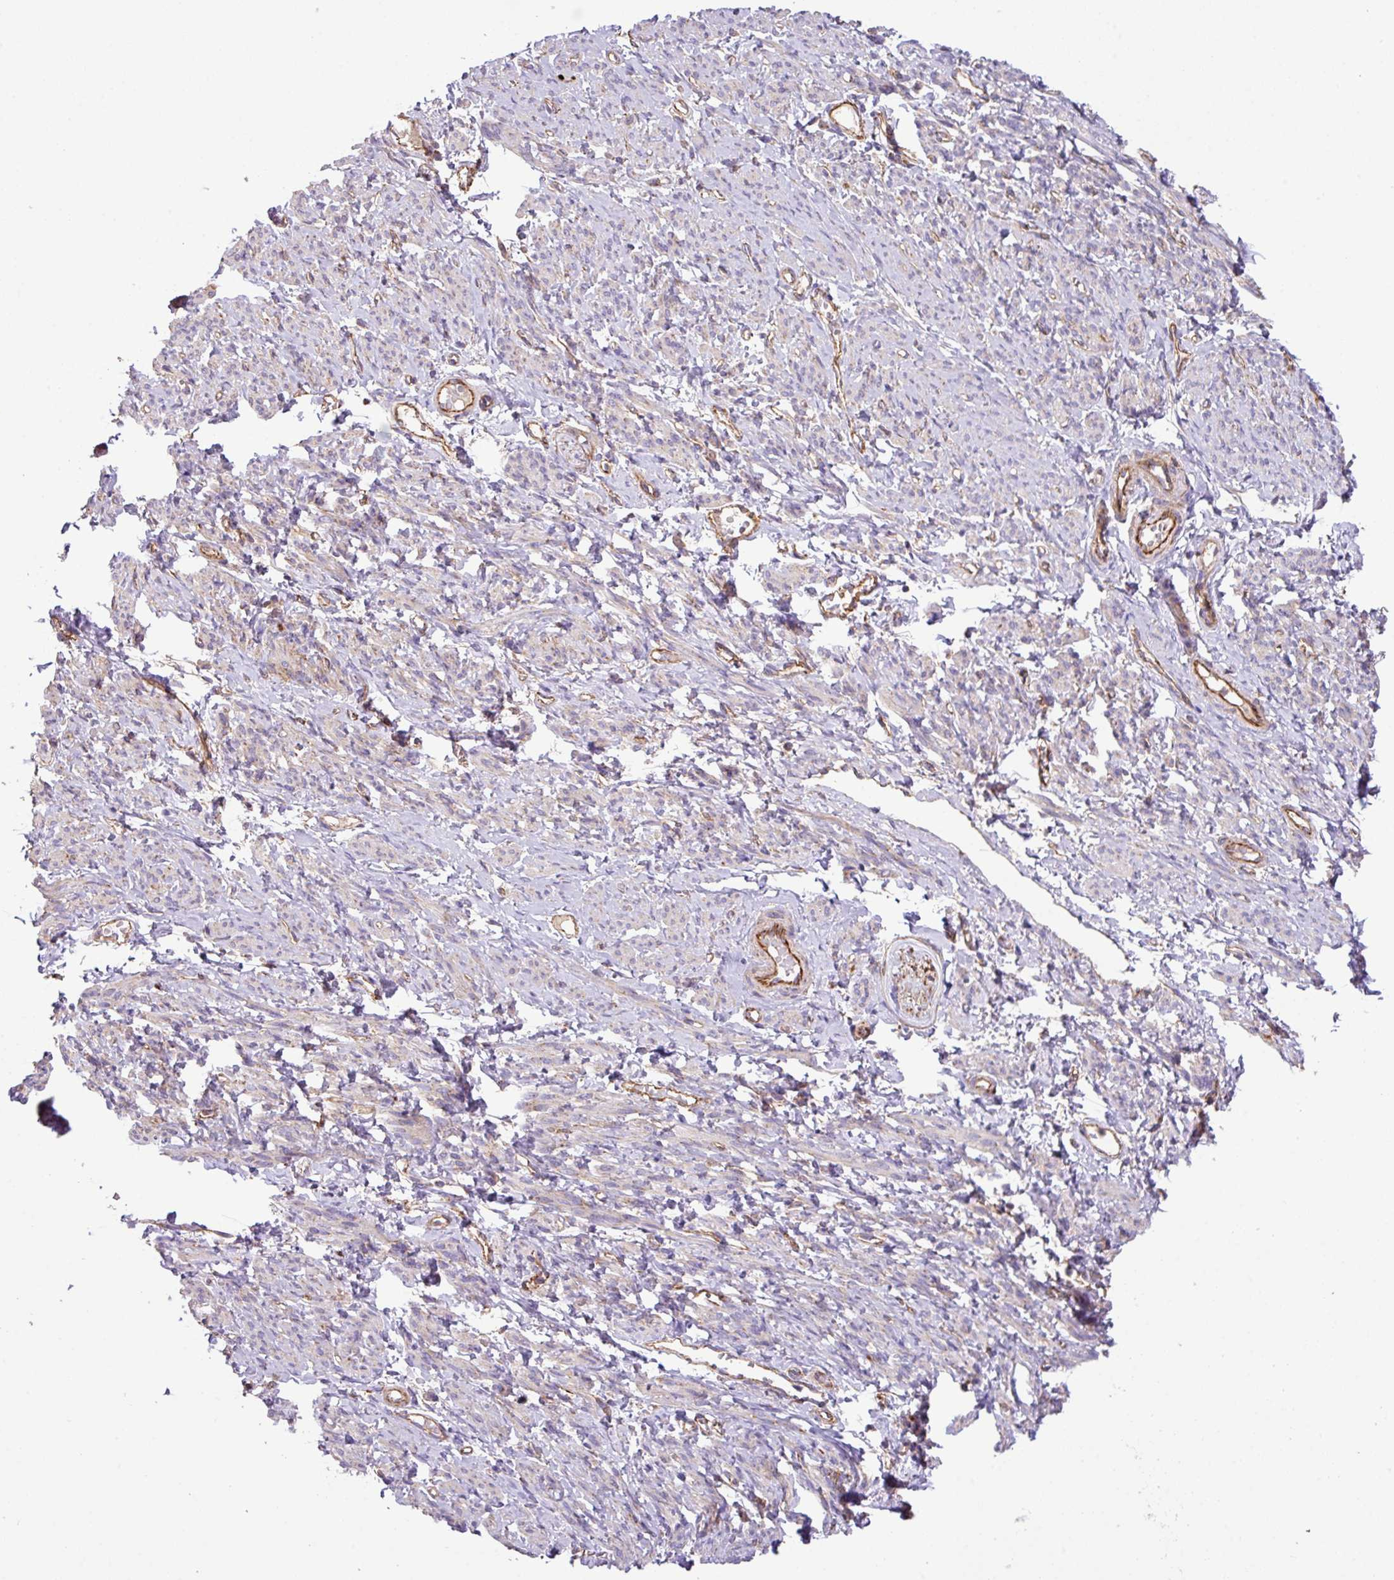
{"staining": {"intensity": "weak", "quantity": "<25%", "location": "cytoplasmic/membranous"}, "tissue": "smooth muscle", "cell_type": "Smooth muscle cells", "image_type": "normal", "snomed": [{"axis": "morphology", "description": "Normal tissue, NOS"}, {"axis": "topography", "description": "Smooth muscle"}], "caption": "This is an immunohistochemistry histopathology image of normal smooth muscle. There is no expression in smooth muscle cells.", "gene": "LRRC53", "patient": {"sex": "female", "age": 65}}